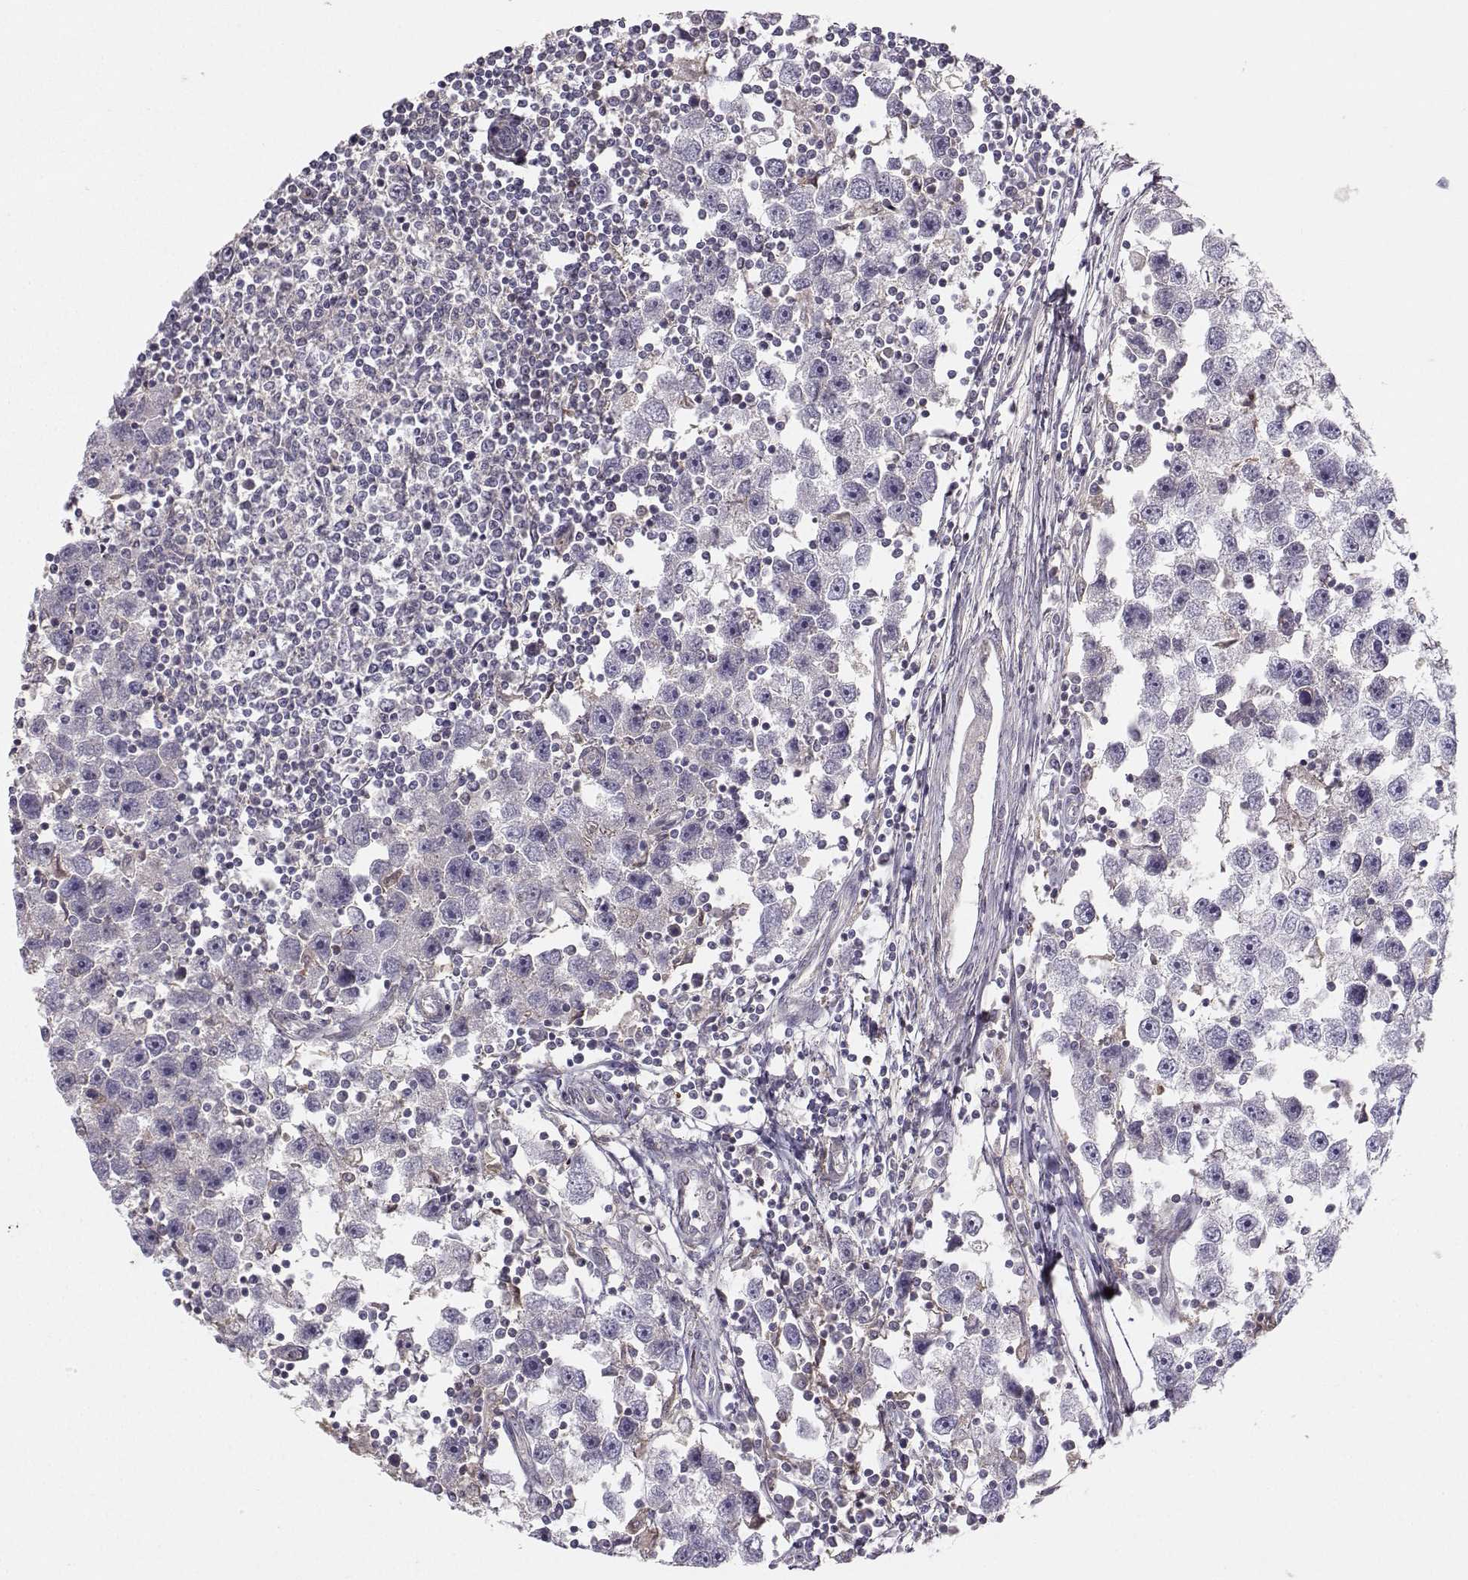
{"staining": {"intensity": "negative", "quantity": "none", "location": "none"}, "tissue": "testis cancer", "cell_type": "Tumor cells", "image_type": "cancer", "snomed": [{"axis": "morphology", "description": "Seminoma, NOS"}, {"axis": "topography", "description": "Testis"}], "caption": "Testis seminoma stained for a protein using immunohistochemistry reveals no expression tumor cells.", "gene": "ASB16", "patient": {"sex": "male", "age": 30}}